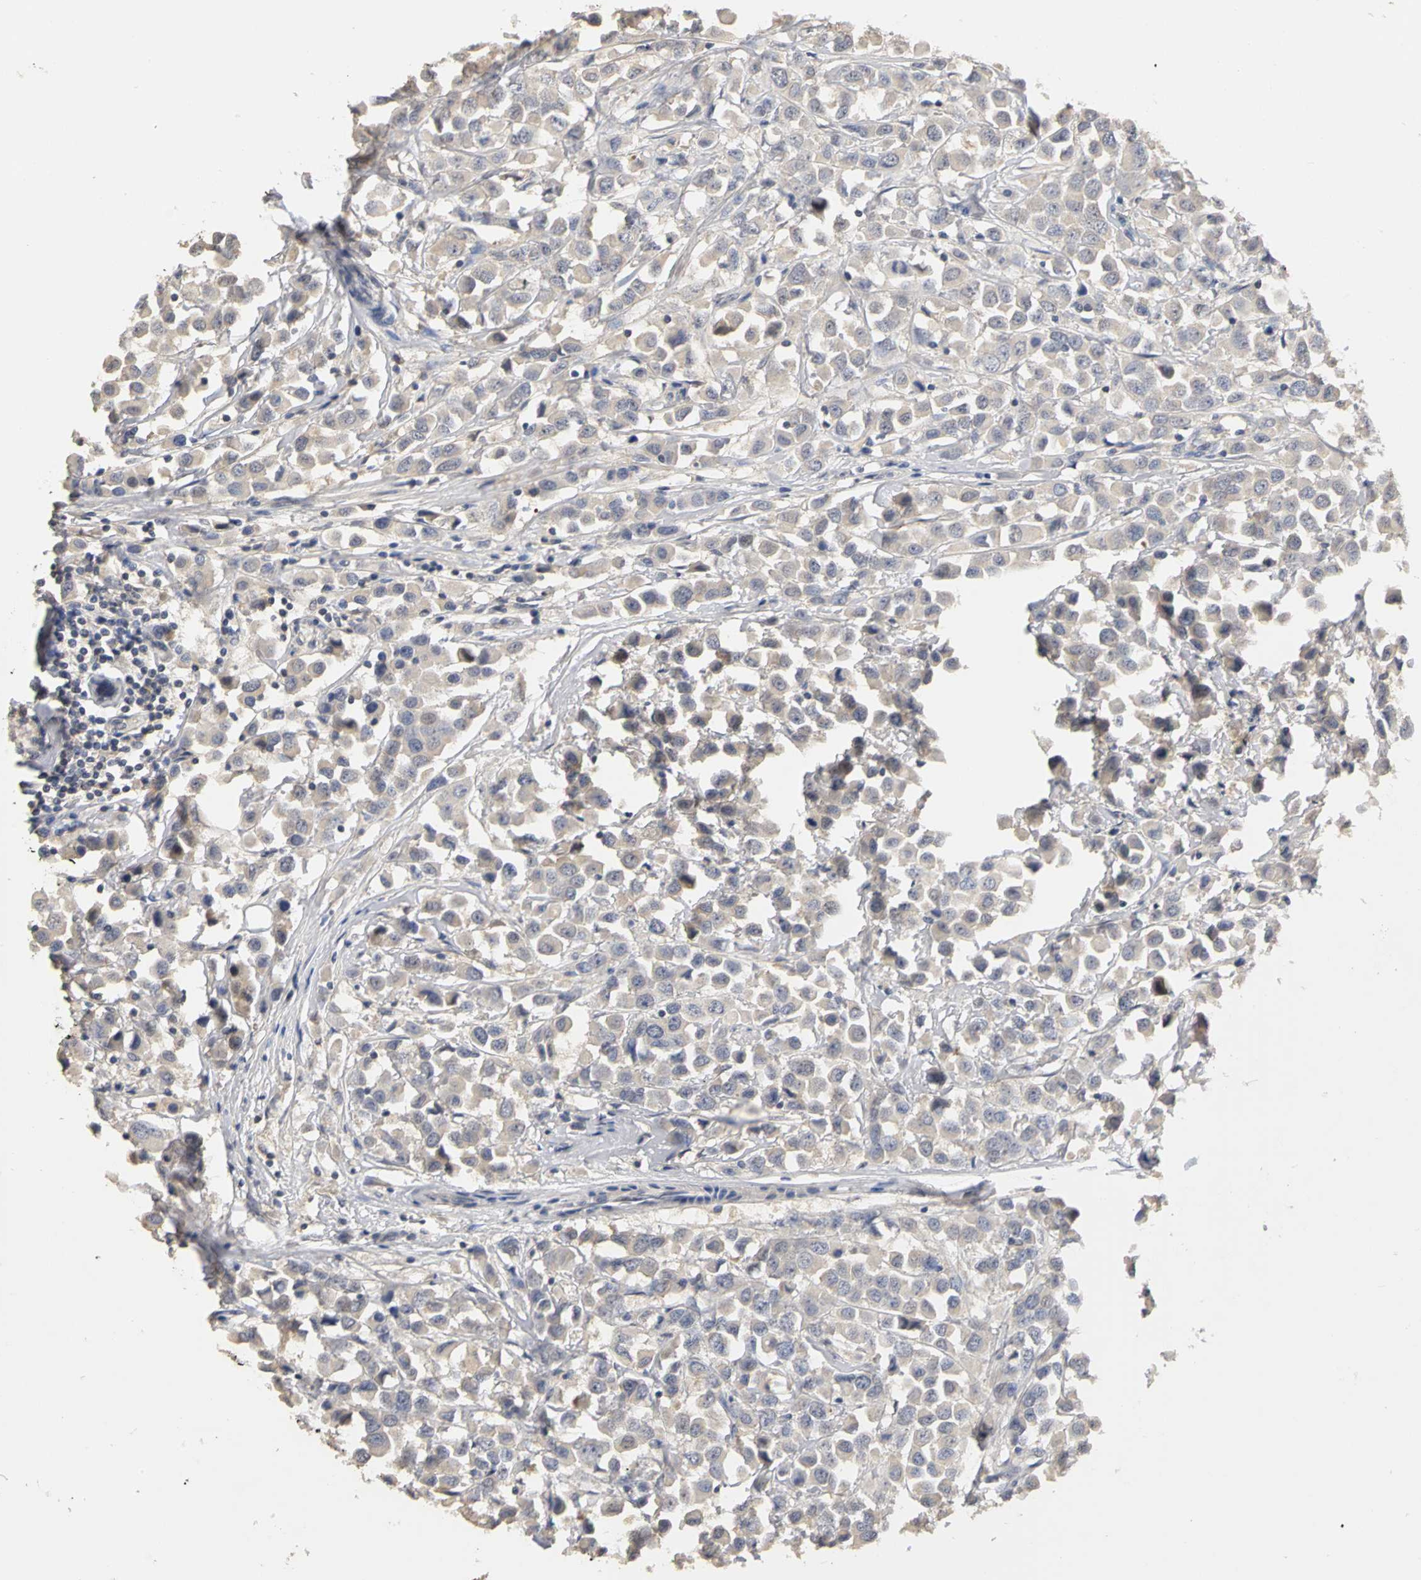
{"staining": {"intensity": "weak", "quantity": "25%-75%", "location": "cytoplasmic/membranous"}, "tissue": "breast cancer", "cell_type": "Tumor cells", "image_type": "cancer", "snomed": [{"axis": "morphology", "description": "Duct carcinoma"}, {"axis": "topography", "description": "Breast"}], "caption": "Immunohistochemical staining of breast cancer demonstrates low levels of weak cytoplasmic/membranous staining in approximately 25%-75% of tumor cells. (DAB (3,3'-diaminobenzidine) IHC, brown staining for protein, blue staining for nuclei).", "gene": "PGR", "patient": {"sex": "female", "age": 61}}